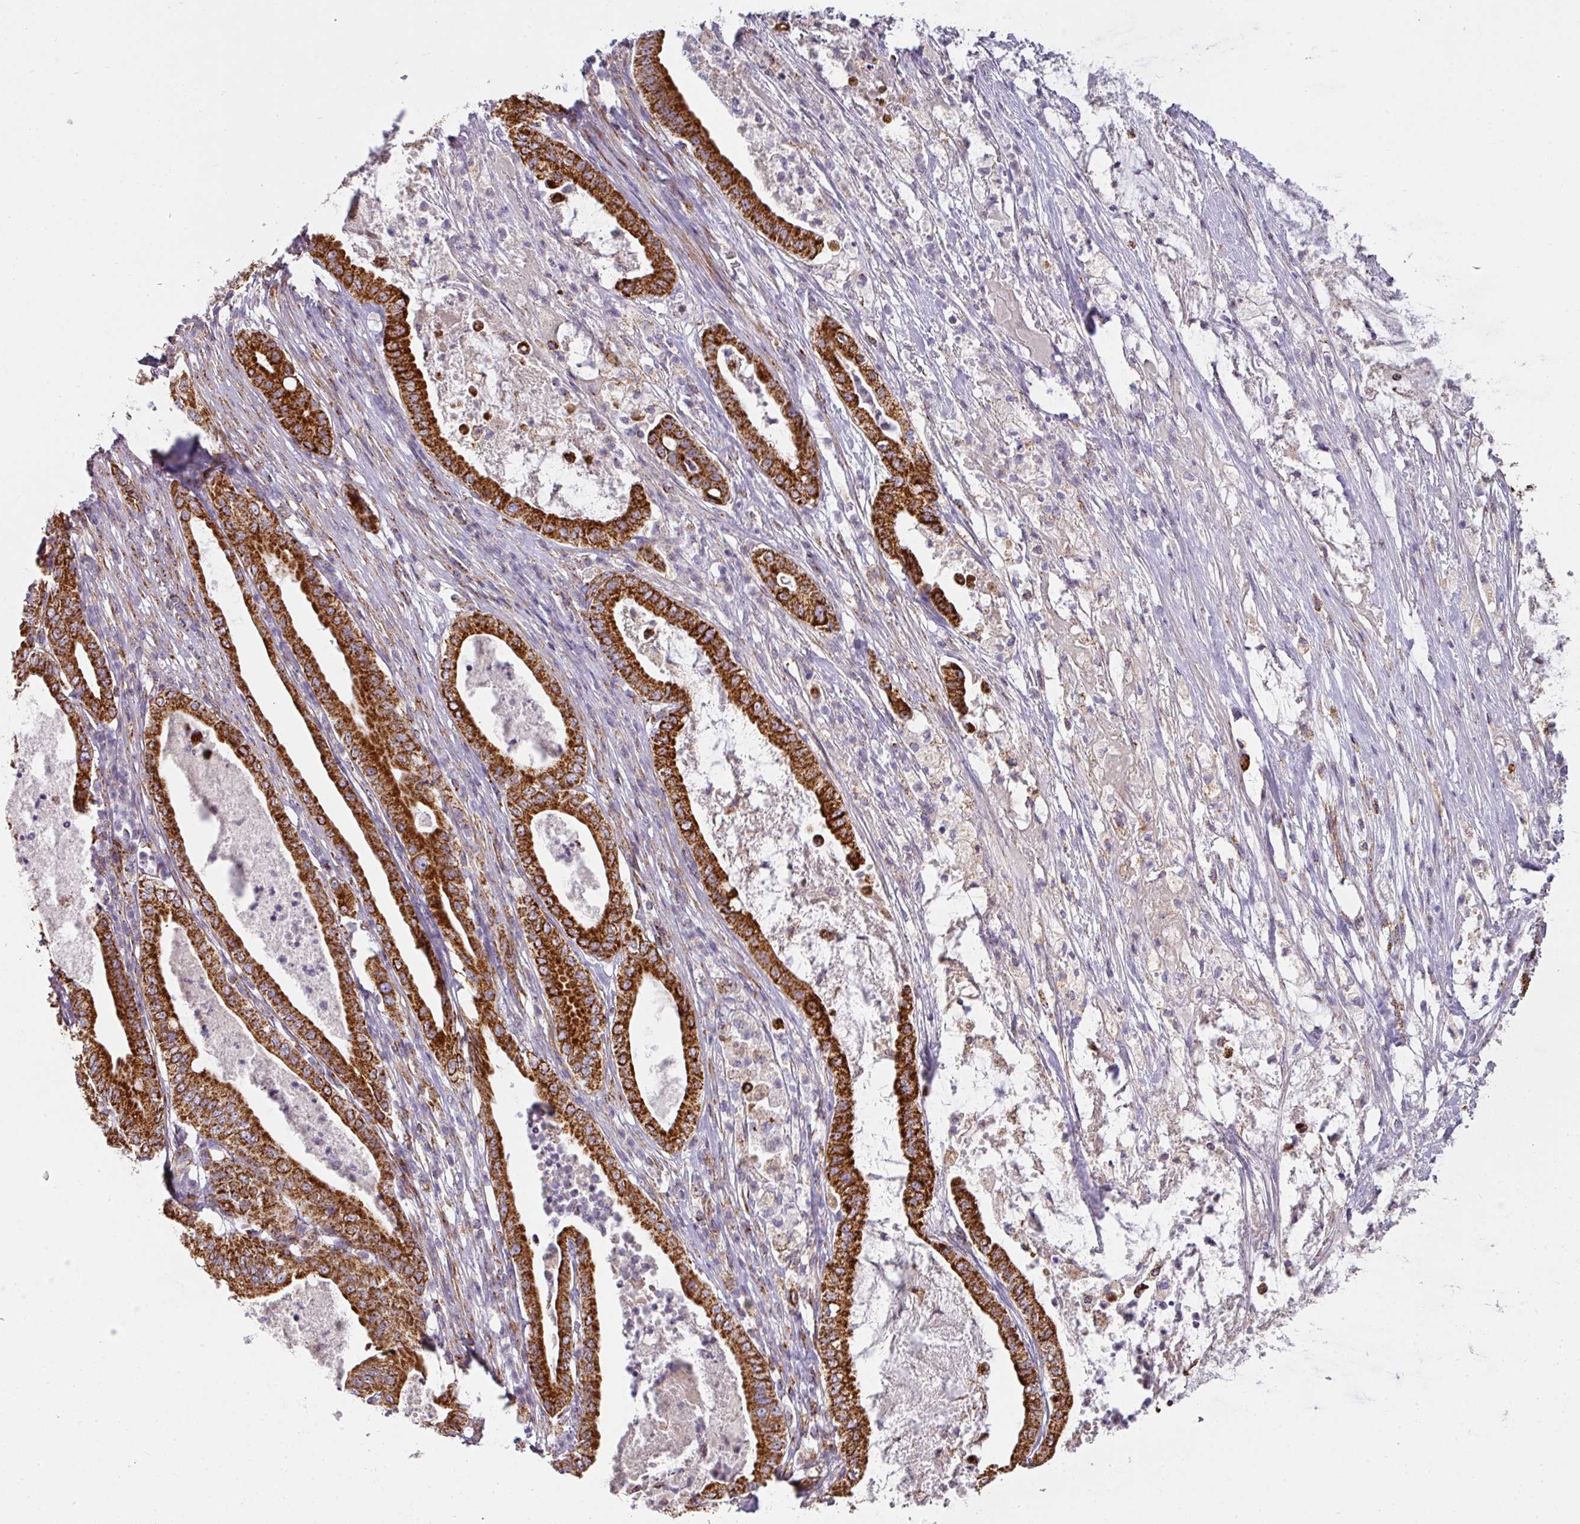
{"staining": {"intensity": "strong", "quantity": ">75%", "location": "cytoplasmic/membranous"}, "tissue": "pancreatic cancer", "cell_type": "Tumor cells", "image_type": "cancer", "snomed": [{"axis": "morphology", "description": "Adenocarcinoma, NOS"}, {"axis": "topography", "description": "Pancreas"}], "caption": "Pancreatic cancer (adenocarcinoma) tissue reveals strong cytoplasmic/membranous expression in about >75% of tumor cells", "gene": "UQCRFS1", "patient": {"sex": "male", "age": 71}}